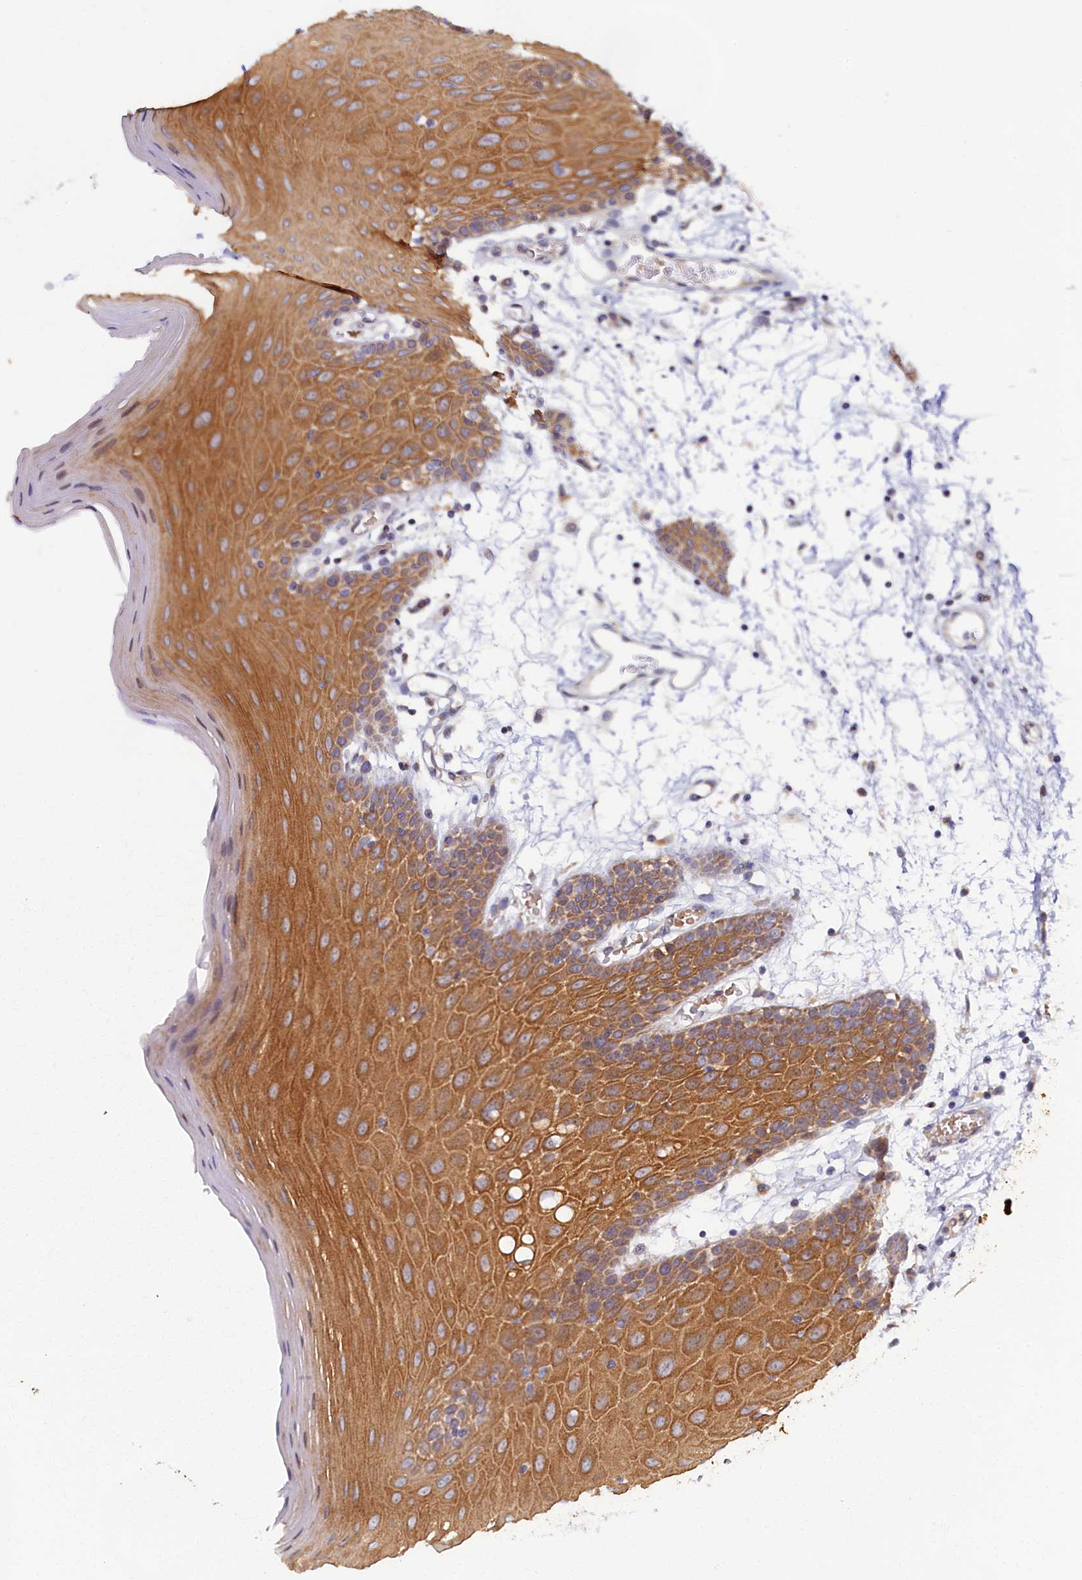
{"staining": {"intensity": "moderate", "quantity": ">75%", "location": "cytoplasmic/membranous"}, "tissue": "oral mucosa", "cell_type": "Squamous epithelial cells", "image_type": "normal", "snomed": [{"axis": "morphology", "description": "Normal tissue, NOS"}, {"axis": "topography", "description": "Skeletal muscle"}, {"axis": "topography", "description": "Oral tissue"}, {"axis": "topography", "description": "Salivary gland"}, {"axis": "topography", "description": "Peripheral nerve tissue"}], "caption": "This is an image of immunohistochemistry (IHC) staining of unremarkable oral mucosa, which shows moderate positivity in the cytoplasmic/membranous of squamous epithelial cells.", "gene": "CEP20", "patient": {"sex": "male", "age": 54}}